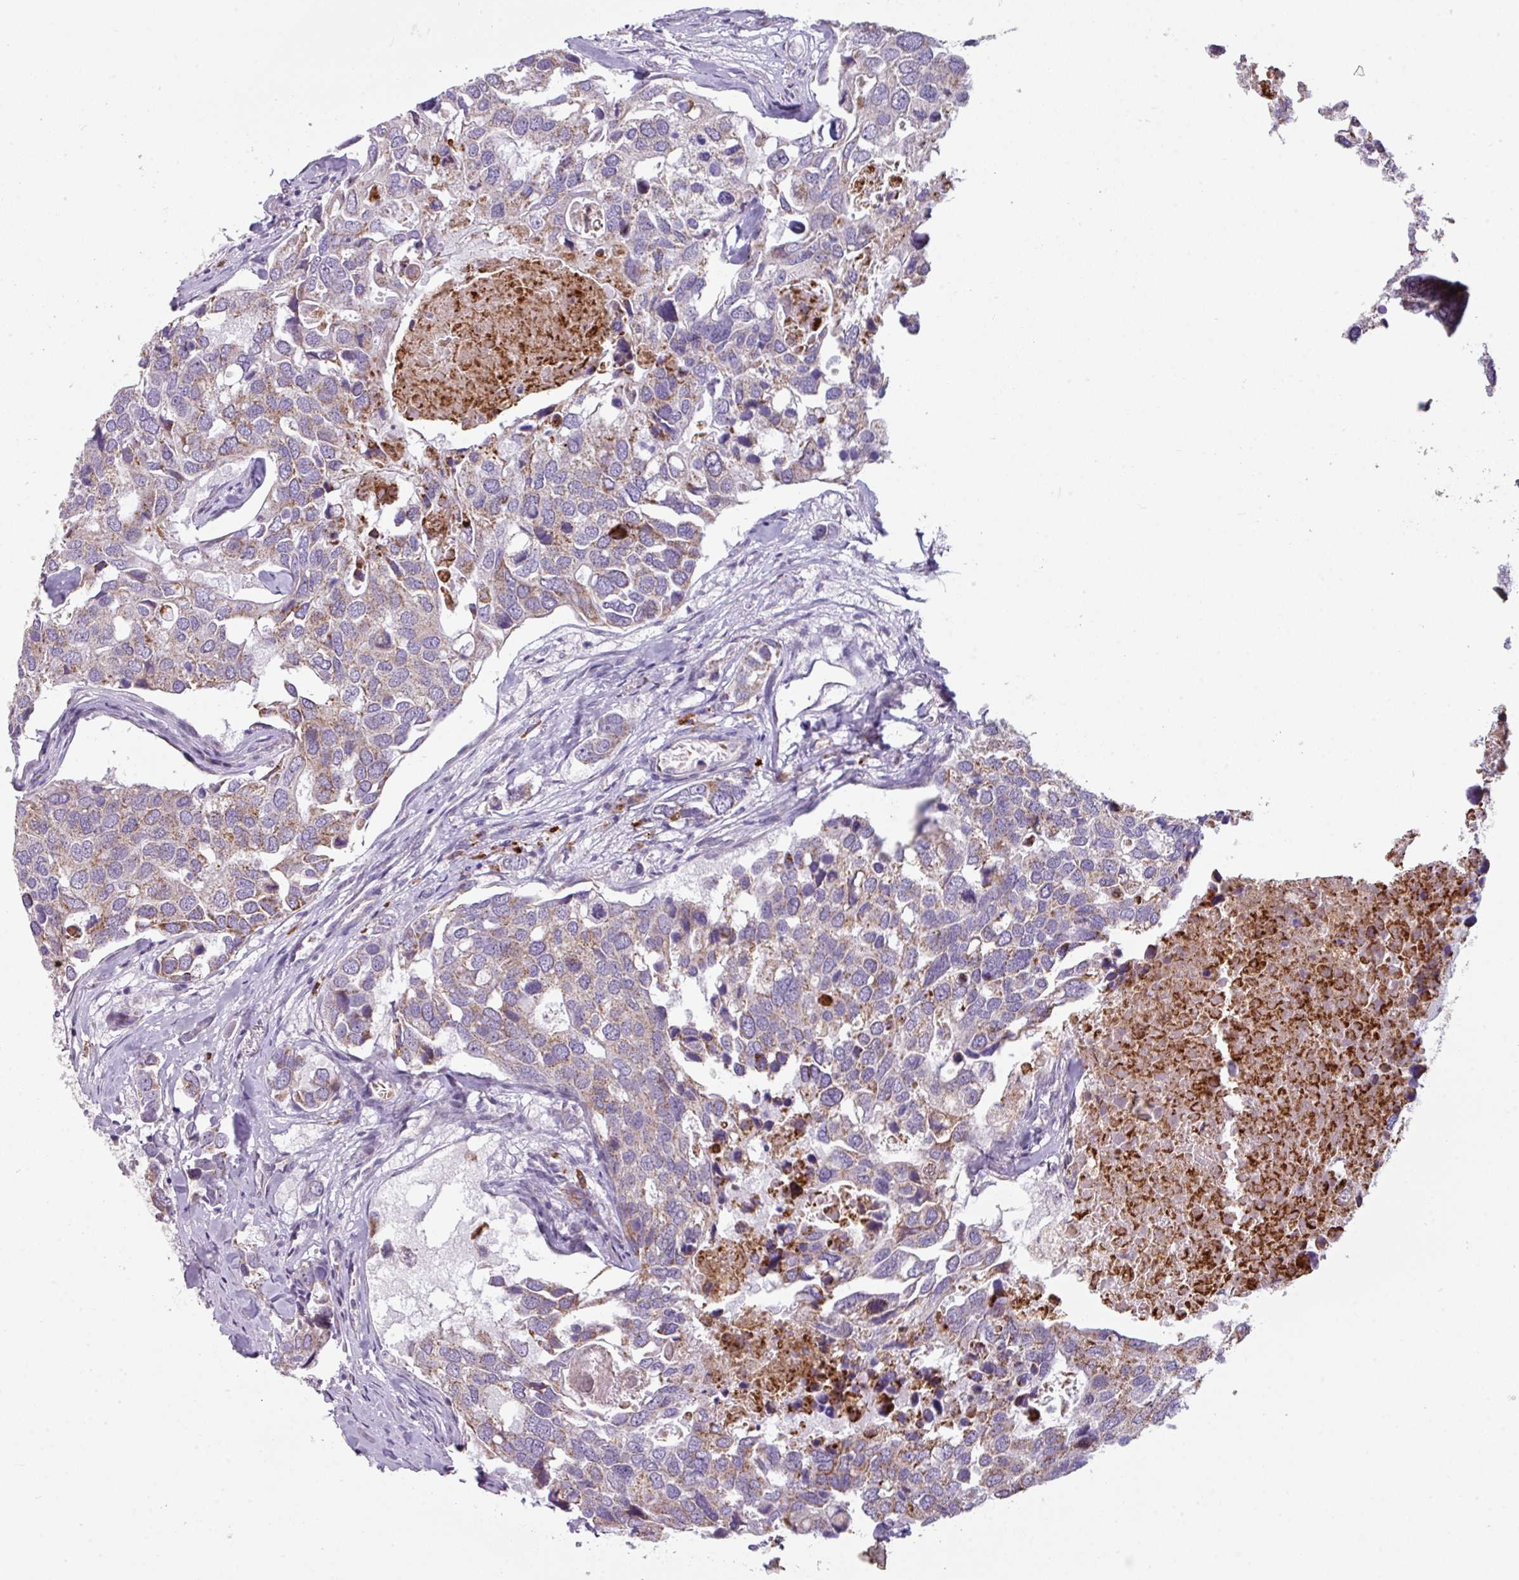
{"staining": {"intensity": "weak", "quantity": "25%-75%", "location": "cytoplasmic/membranous"}, "tissue": "breast cancer", "cell_type": "Tumor cells", "image_type": "cancer", "snomed": [{"axis": "morphology", "description": "Duct carcinoma"}, {"axis": "topography", "description": "Breast"}], "caption": "Immunohistochemical staining of breast cancer (invasive ductal carcinoma) exhibits weak cytoplasmic/membranous protein expression in approximately 25%-75% of tumor cells.", "gene": "C2orf68", "patient": {"sex": "female", "age": 83}}